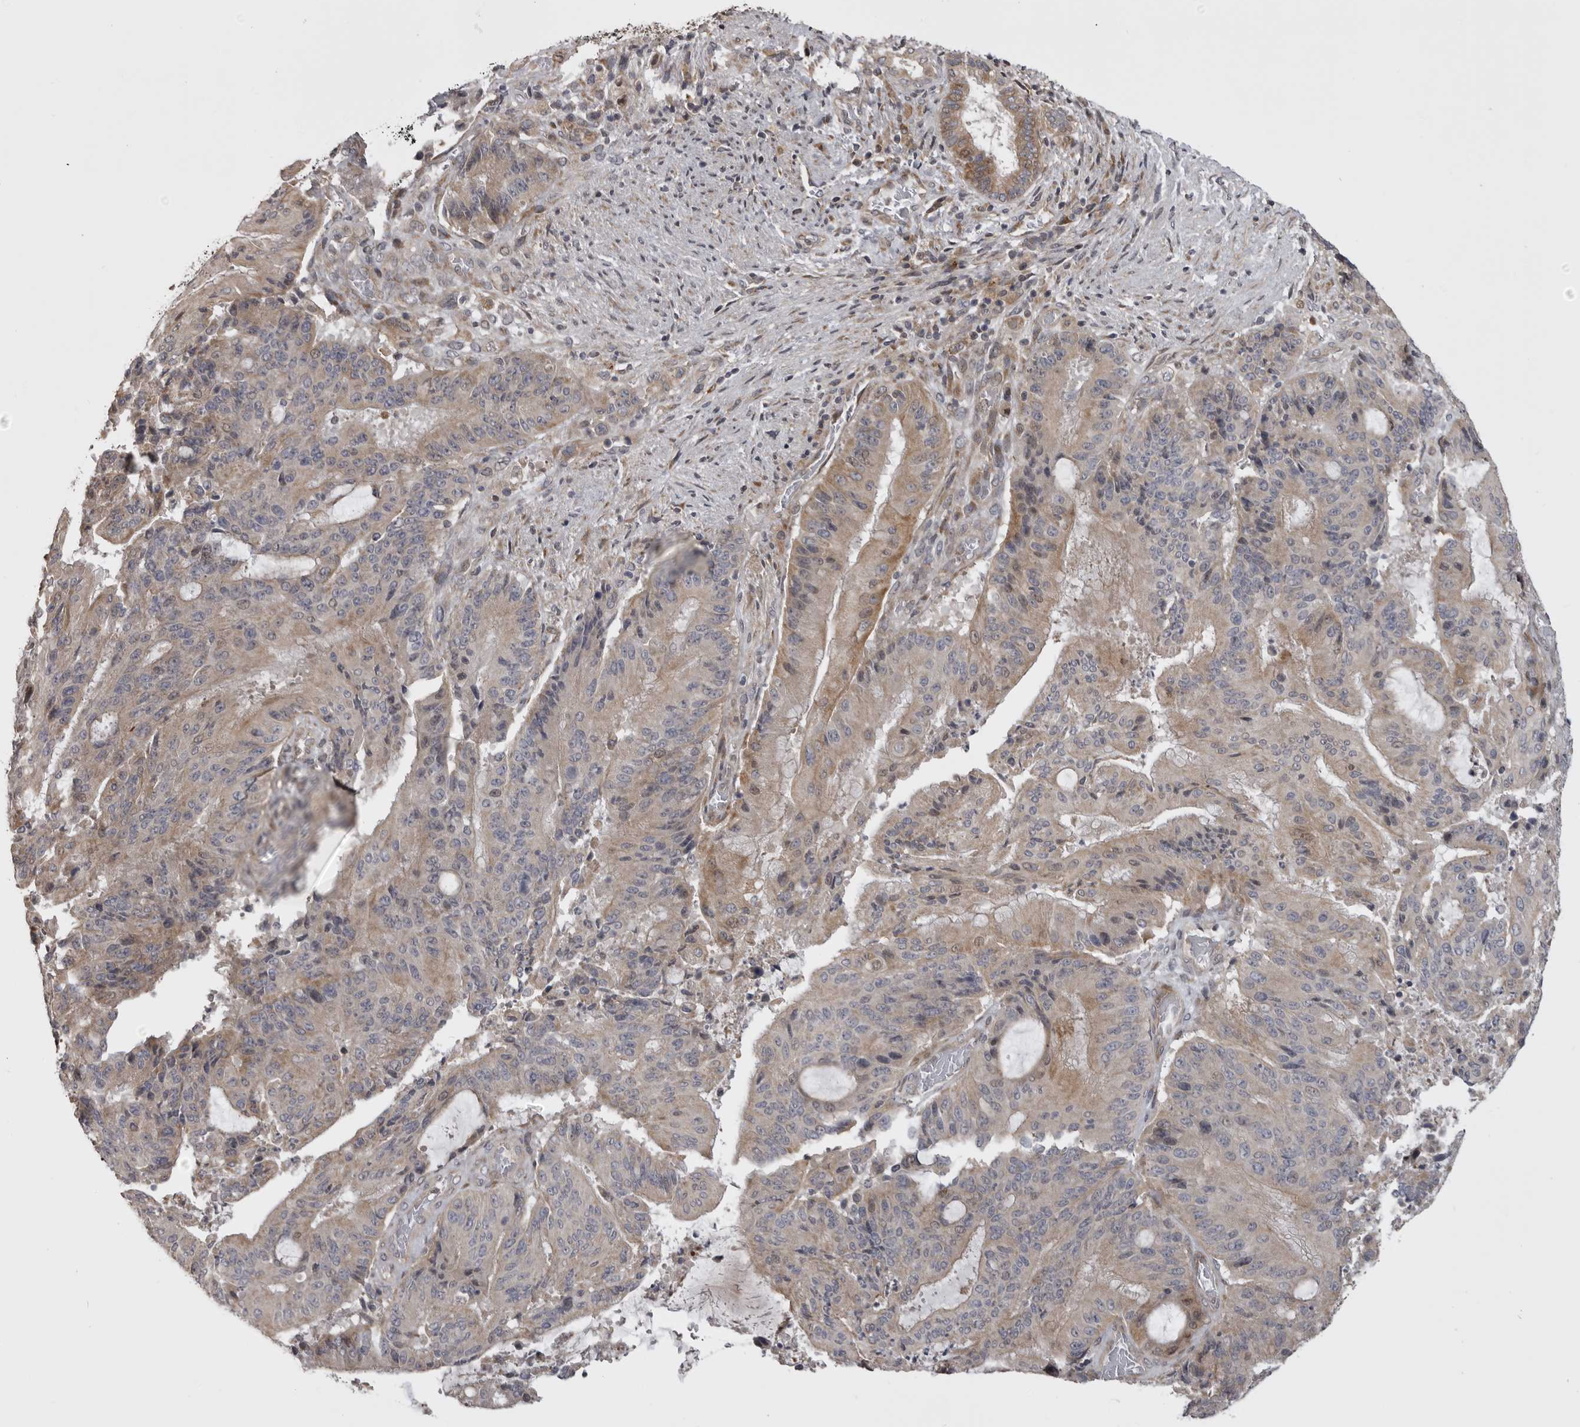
{"staining": {"intensity": "weak", "quantity": "25%-75%", "location": "cytoplasmic/membranous"}, "tissue": "liver cancer", "cell_type": "Tumor cells", "image_type": "cancer", "snomed": [{"axis": "morphology", "description": "Normal tissue, NOS"}, {"axis": "morphology", "description": "Cholangiocarcinoma"}, {"axis": "topography", "description": "Liver"}, {"axis": "topography", "description": "Peripheral nerve tissue"}], "caption": "Weak cytoplasmic/membranous protein staining is seen in about 25%-75% of tumor cells in cholangiocarcinoma (liver).", "gene": "ZNRF1", "patient": {"sex": "female", "age": 73}}